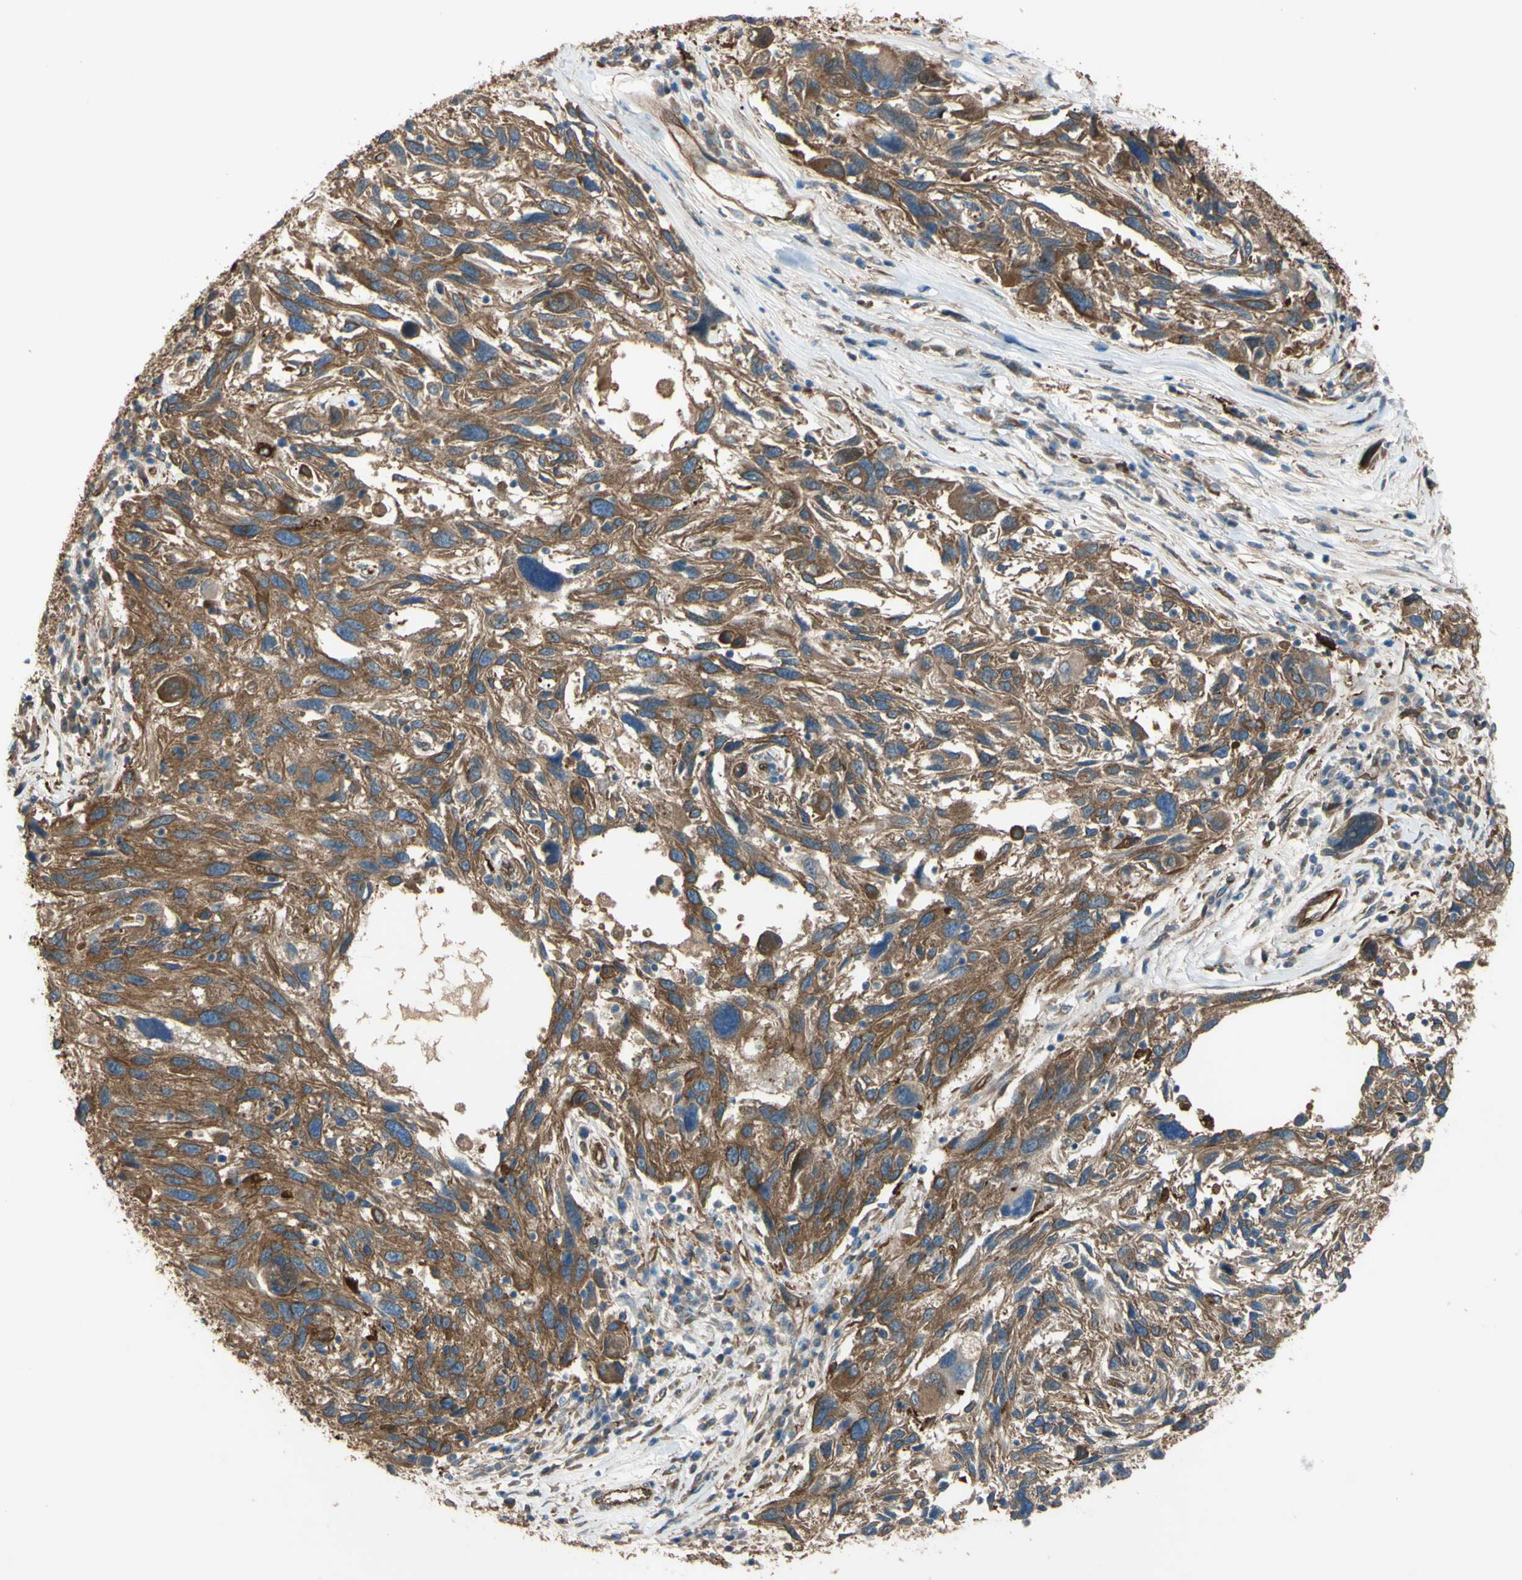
{"staining": {"intensity": "moderate", "quantity": ">75%", "location": "cytoplasmic/membranous"}, "tissue": "melanoma", "cell_type": "Tumor cells", "image_type": "cancer", "snomed": [{"axis": "morphology", "description": "Malignant melanoma, NOS"}, {"axis": "topography", "description": "Skin"}], "caption": "This is an image of immunohistochemistry (IHC) staining of malignant melanoma, which shows moderate expression in the cytoplasmic/membranous of tumor cells.", "gene": "PTPN12", "patient": {"sex": "male", "age": 53}}